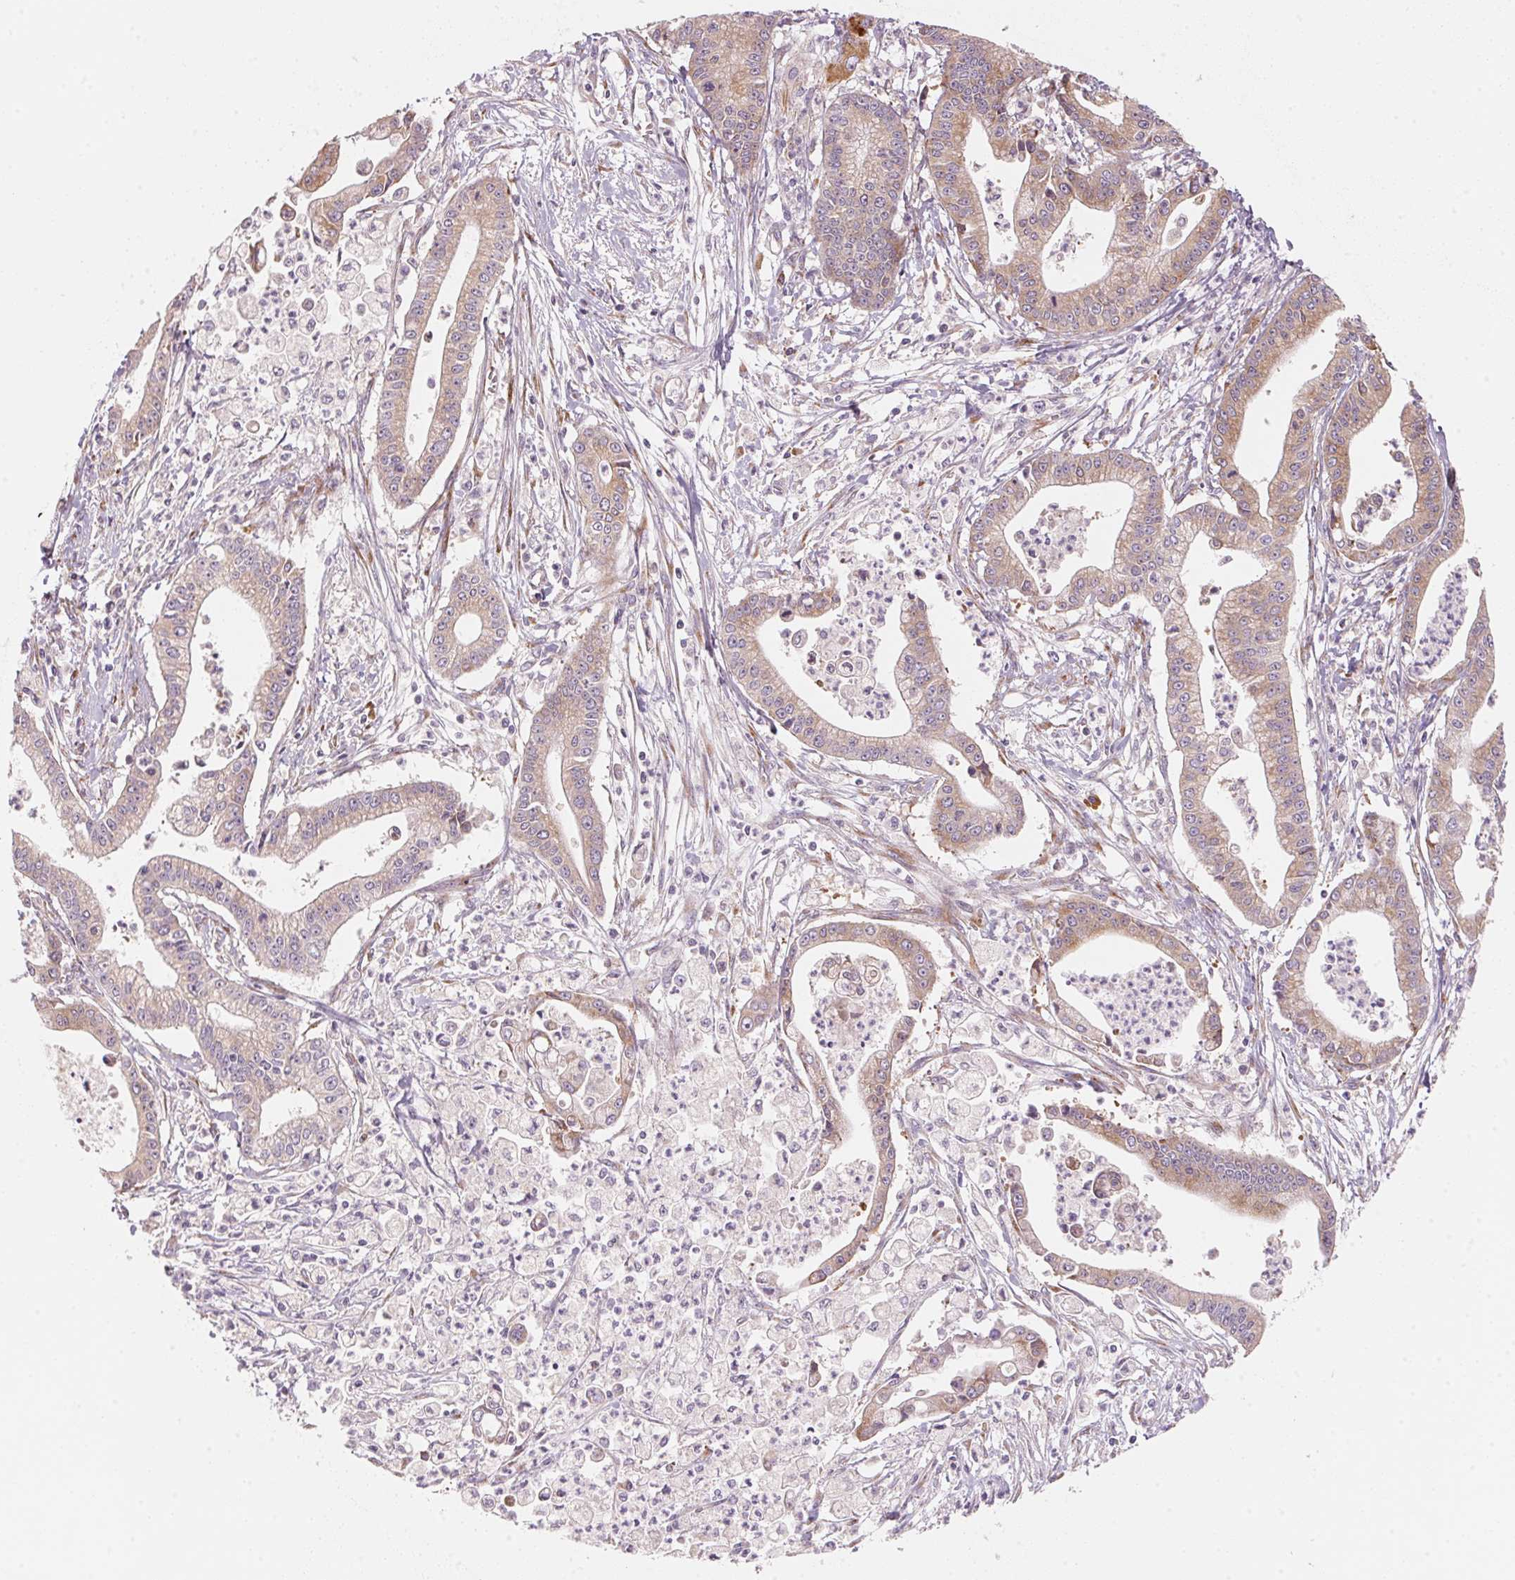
{"staining": {"intensity": "weak", "quantity": "25%-75%", "location": "cytoplasmic/membranous"}, "tissue": "pancreatic cancer", "cell_type": "Tumor cells", "image_type": "cancer", "snomed": [{"axis": "morphology", "description": "Adenocarcinoma, NOS"}, {"axis": "topography", "description": "Pancreas"}], "caption": "Weak cytoplasmic/membranous staining is identified in approximately 25%-75% of tumor cells in pancreatic cancer. (Stains: DAB in brown, nuclei in blue, Microscopy: brightfield microscopy at high magnification).", "gene": "BLOC1S2", "patient": {"sex": "female", "age": 65}}